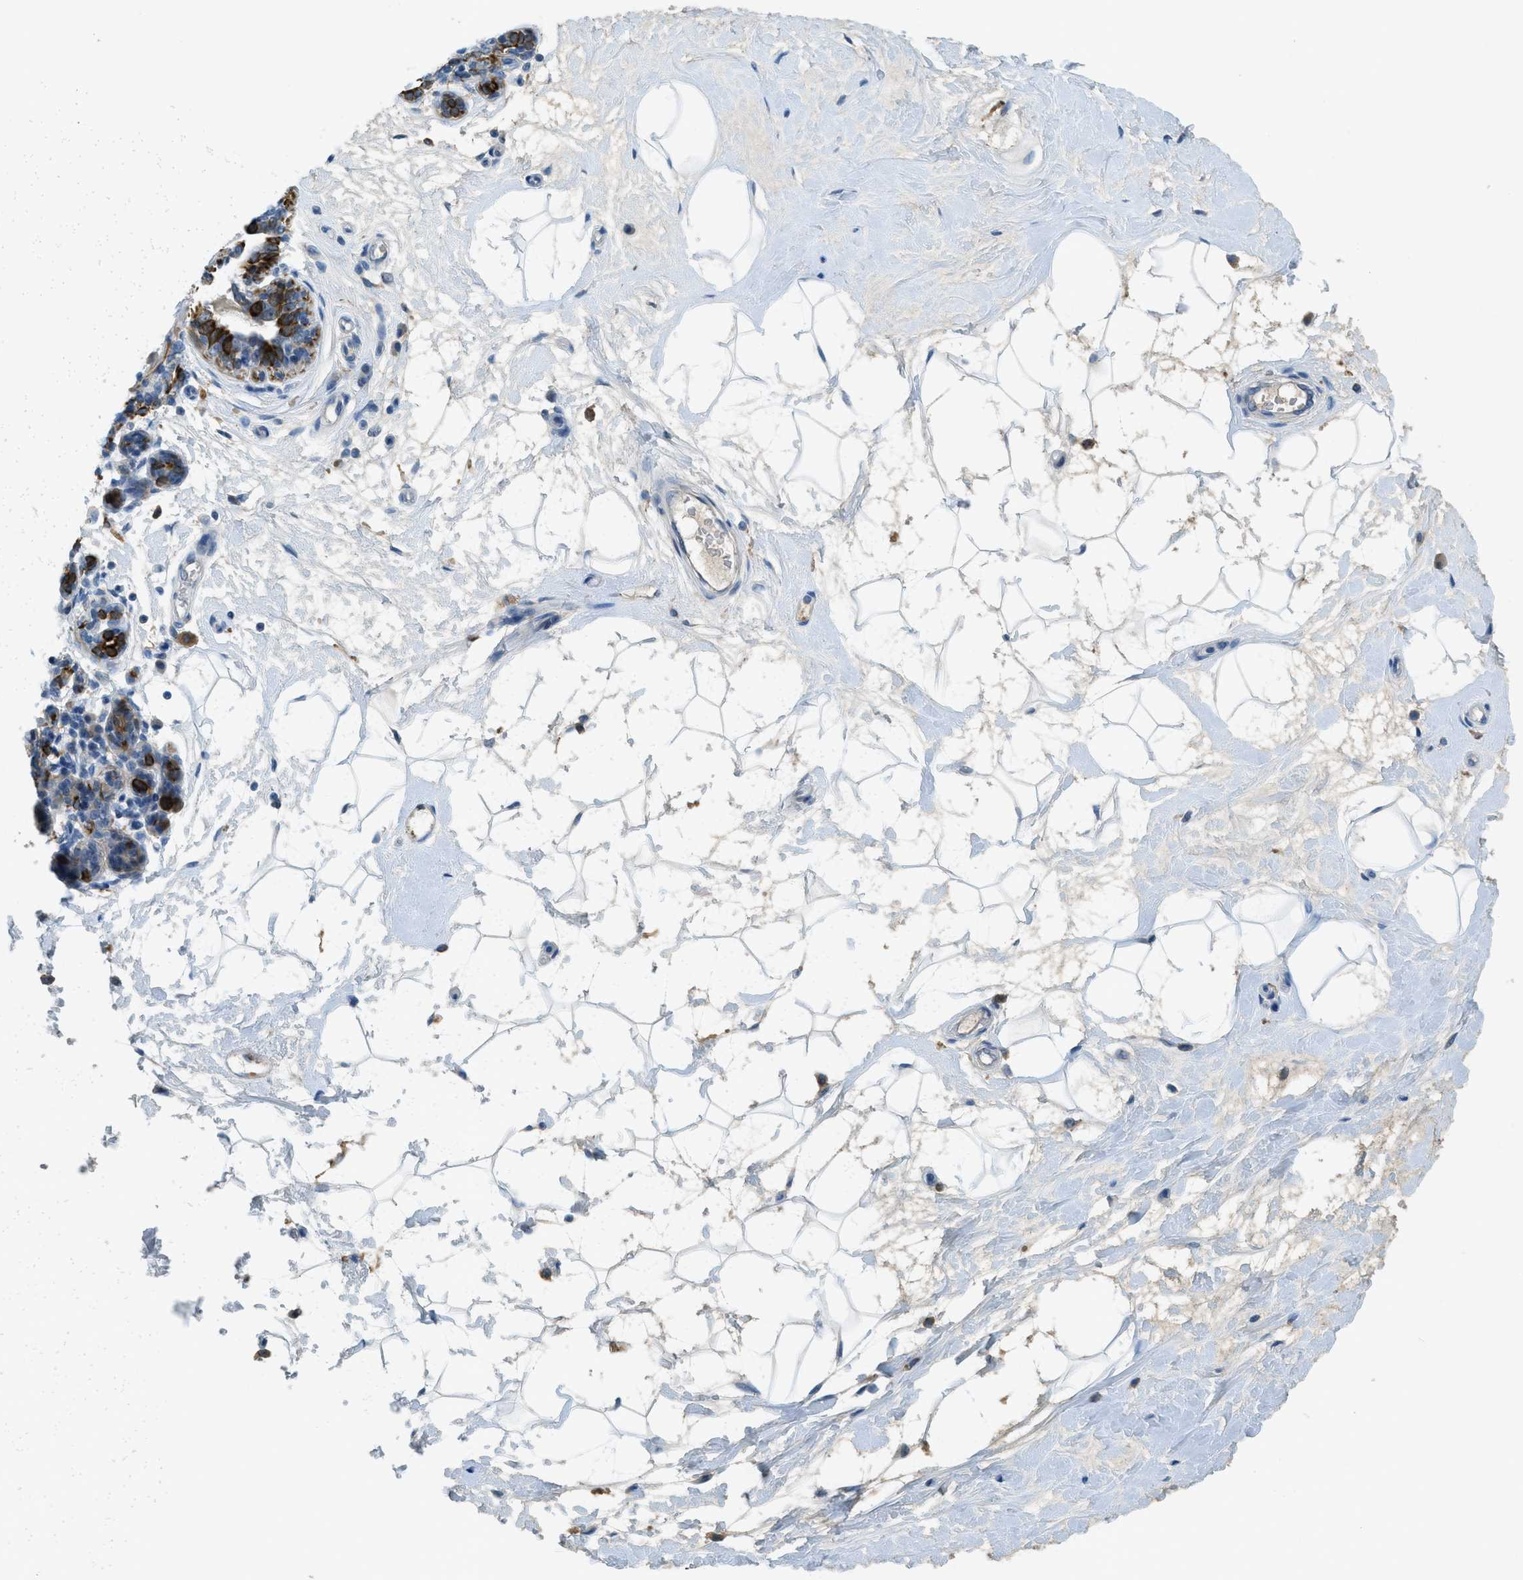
{"staining": {"intensity": "negative", "quantity": "none", "location": "none"}, "tissue": "breast", "cell_type": "Adipocytes", "image_type": "normal", "snomed": [{"axis": "morphology", "description": "Normal tissue, NOS"}, {"axis": "morphology", "description": "Lobular carcinoma"}, {"axis": "topography", "description": "Breast"}], "caption": "Image shows no protein expression in adipocytes of benign breast.", "gene": "KLHL8", "patient": {"sex": "female", "age": 59}}